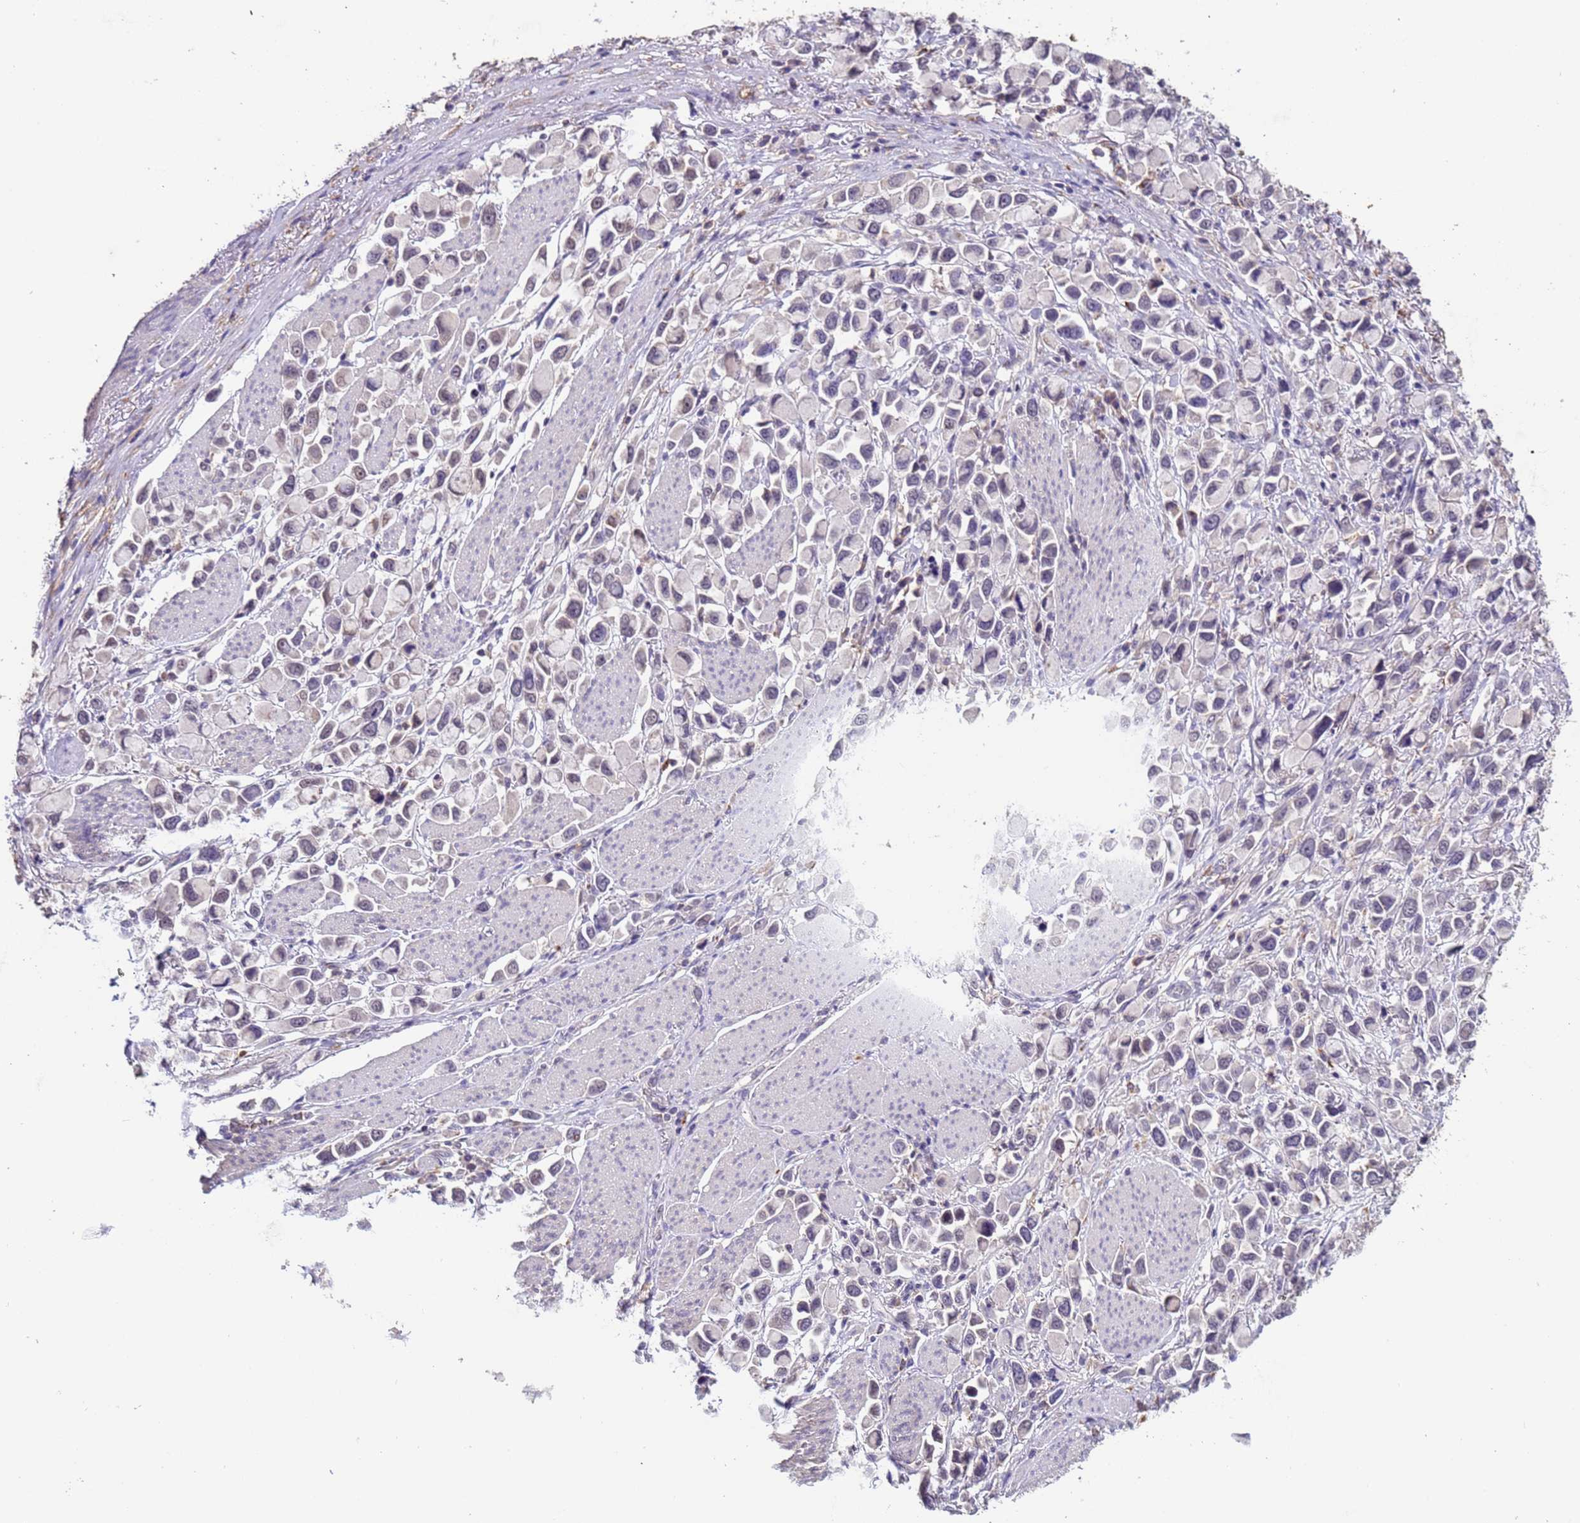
{"staining": {"intensity": "negative", "quantity": "none", "location": "none"}, "tissue": "stomach cancer", "cell_type": "Tumor cells", "image_type": "cancer", "snomed": [{"axis": "morphology", "description": "Adenocarcinoma, NOS"}, {"axis": "topography", "description": "Stomach"}], "caption": "Tumor cells are negative for brown protein staining in adenocarcinoma (stomach).", "gene": "ZNF248", "patient": {"sex": "female", "age": 81}}